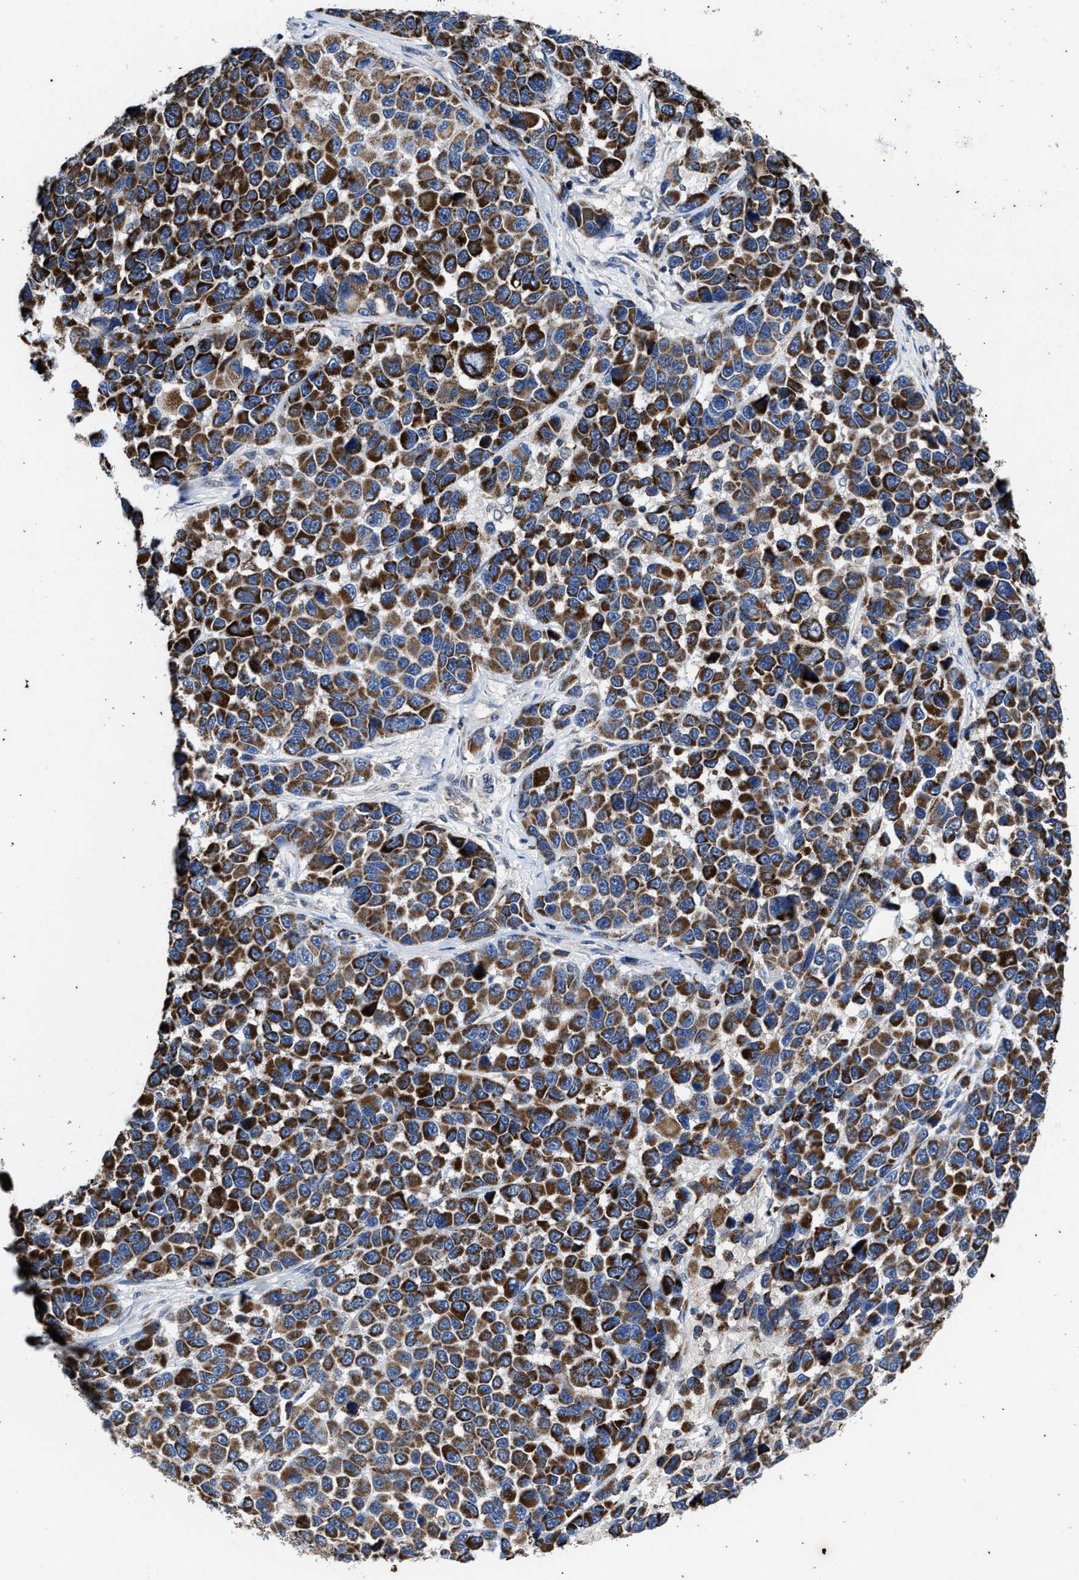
{"staining": {"intensity": "strong", "quantity": ">75%", "location": "cytoplasmic/membranous"}, "tissue": "melanoma", "cell_type": "Tumor cells", "image_type": "cancer", "snomed": [{"axis": "morphology", "description": "Malignant melanoma, NOS"}, {"axis": "topography", "description": "Skin"}], "caption": "Melanoma was stained to show a protein in brown. There is high levels of strong cytoplasmic/membranous positivity in approximately >75% of tumor cells.", "gene": "CACNA1D", "patient": {"sex": "male", "age": 53}}